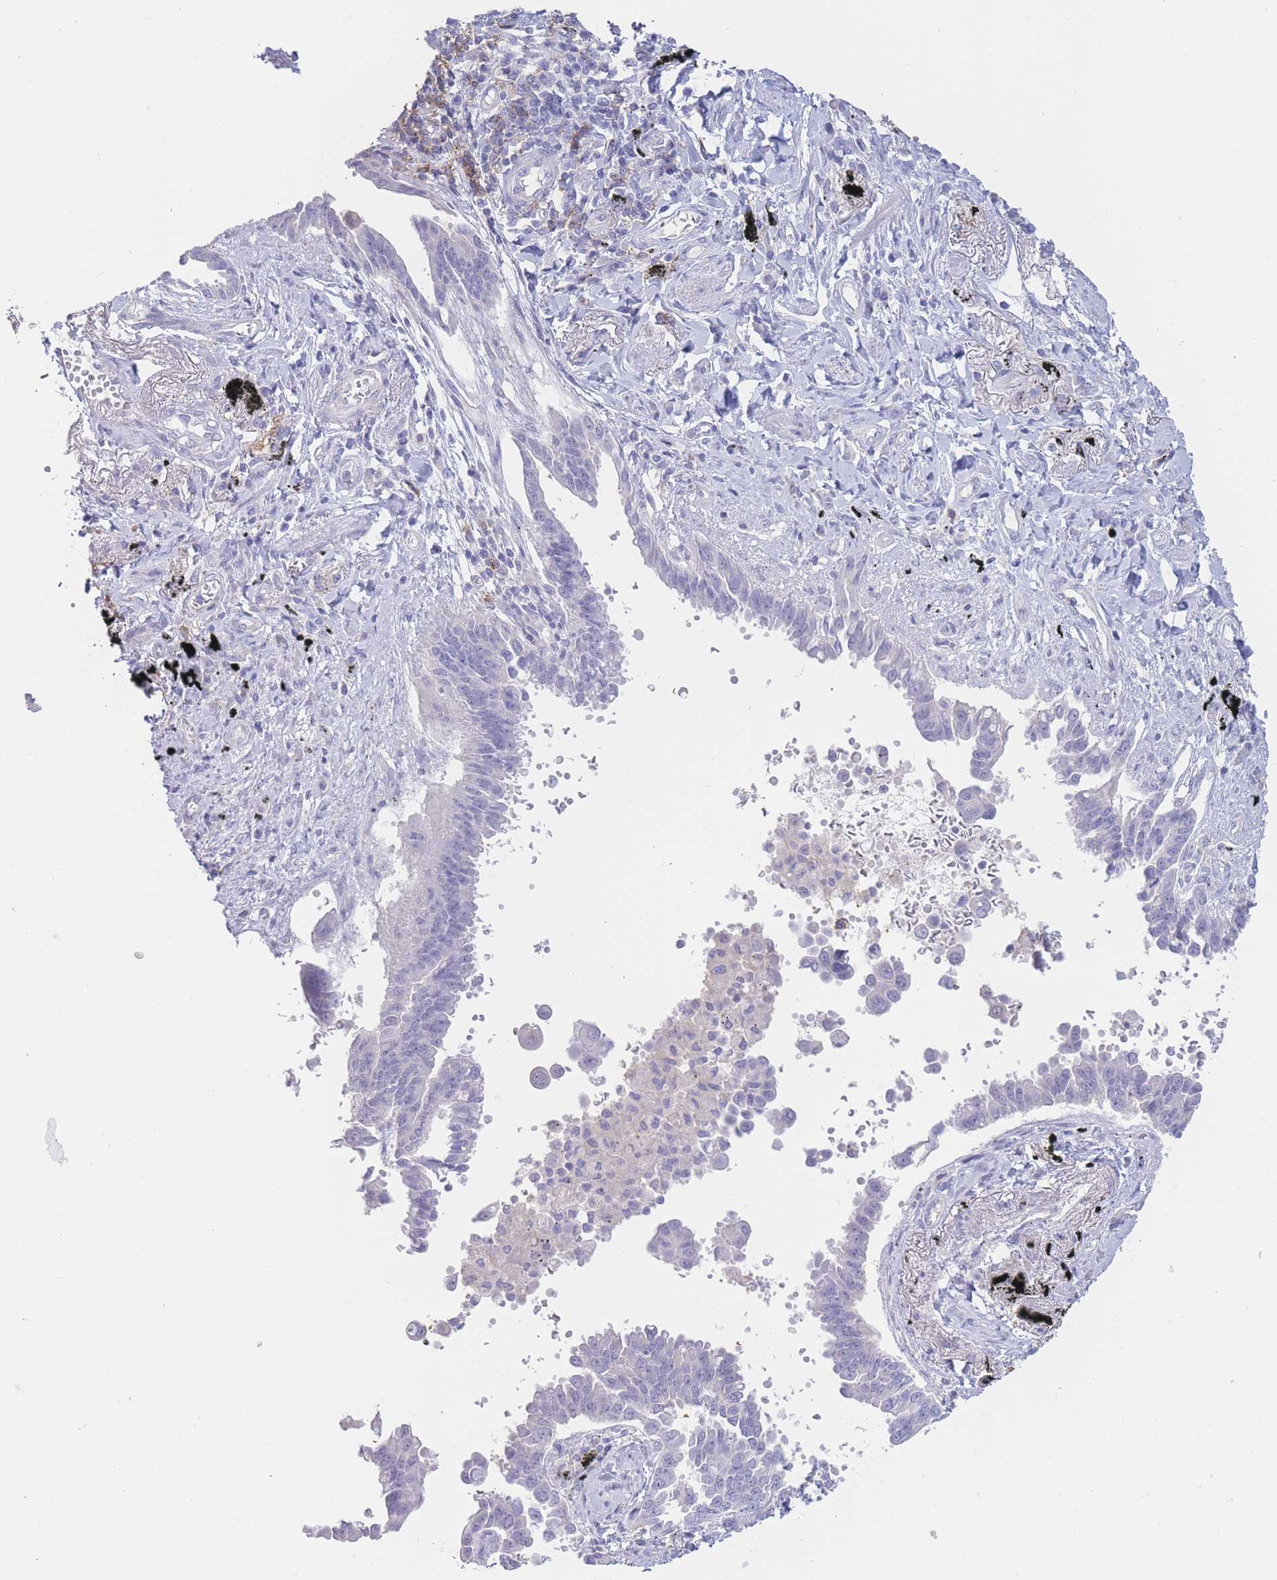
{"staining": {"intensity": "negative", "quantity": "none", "location": "none"}, "tissue": "lung cancer", "cell_type": "Tumor cells", "image_type": "cancer", "snomed": [{"axis": "morphology", "description": "Adenocarcinoma, NOS"}, {"axis": "topography", "description": "Lung"}], "caption": "An immunohistochemistry histopathology image of lung cancer (adenocarcinoma) is shown. There is no staining in tumor cells of lung cancer (adenocarcinoma). (IHC, brightfield microscopy, high magnification).", "gene": "CD37", "patient": {"sex": "male", "age": 67}}